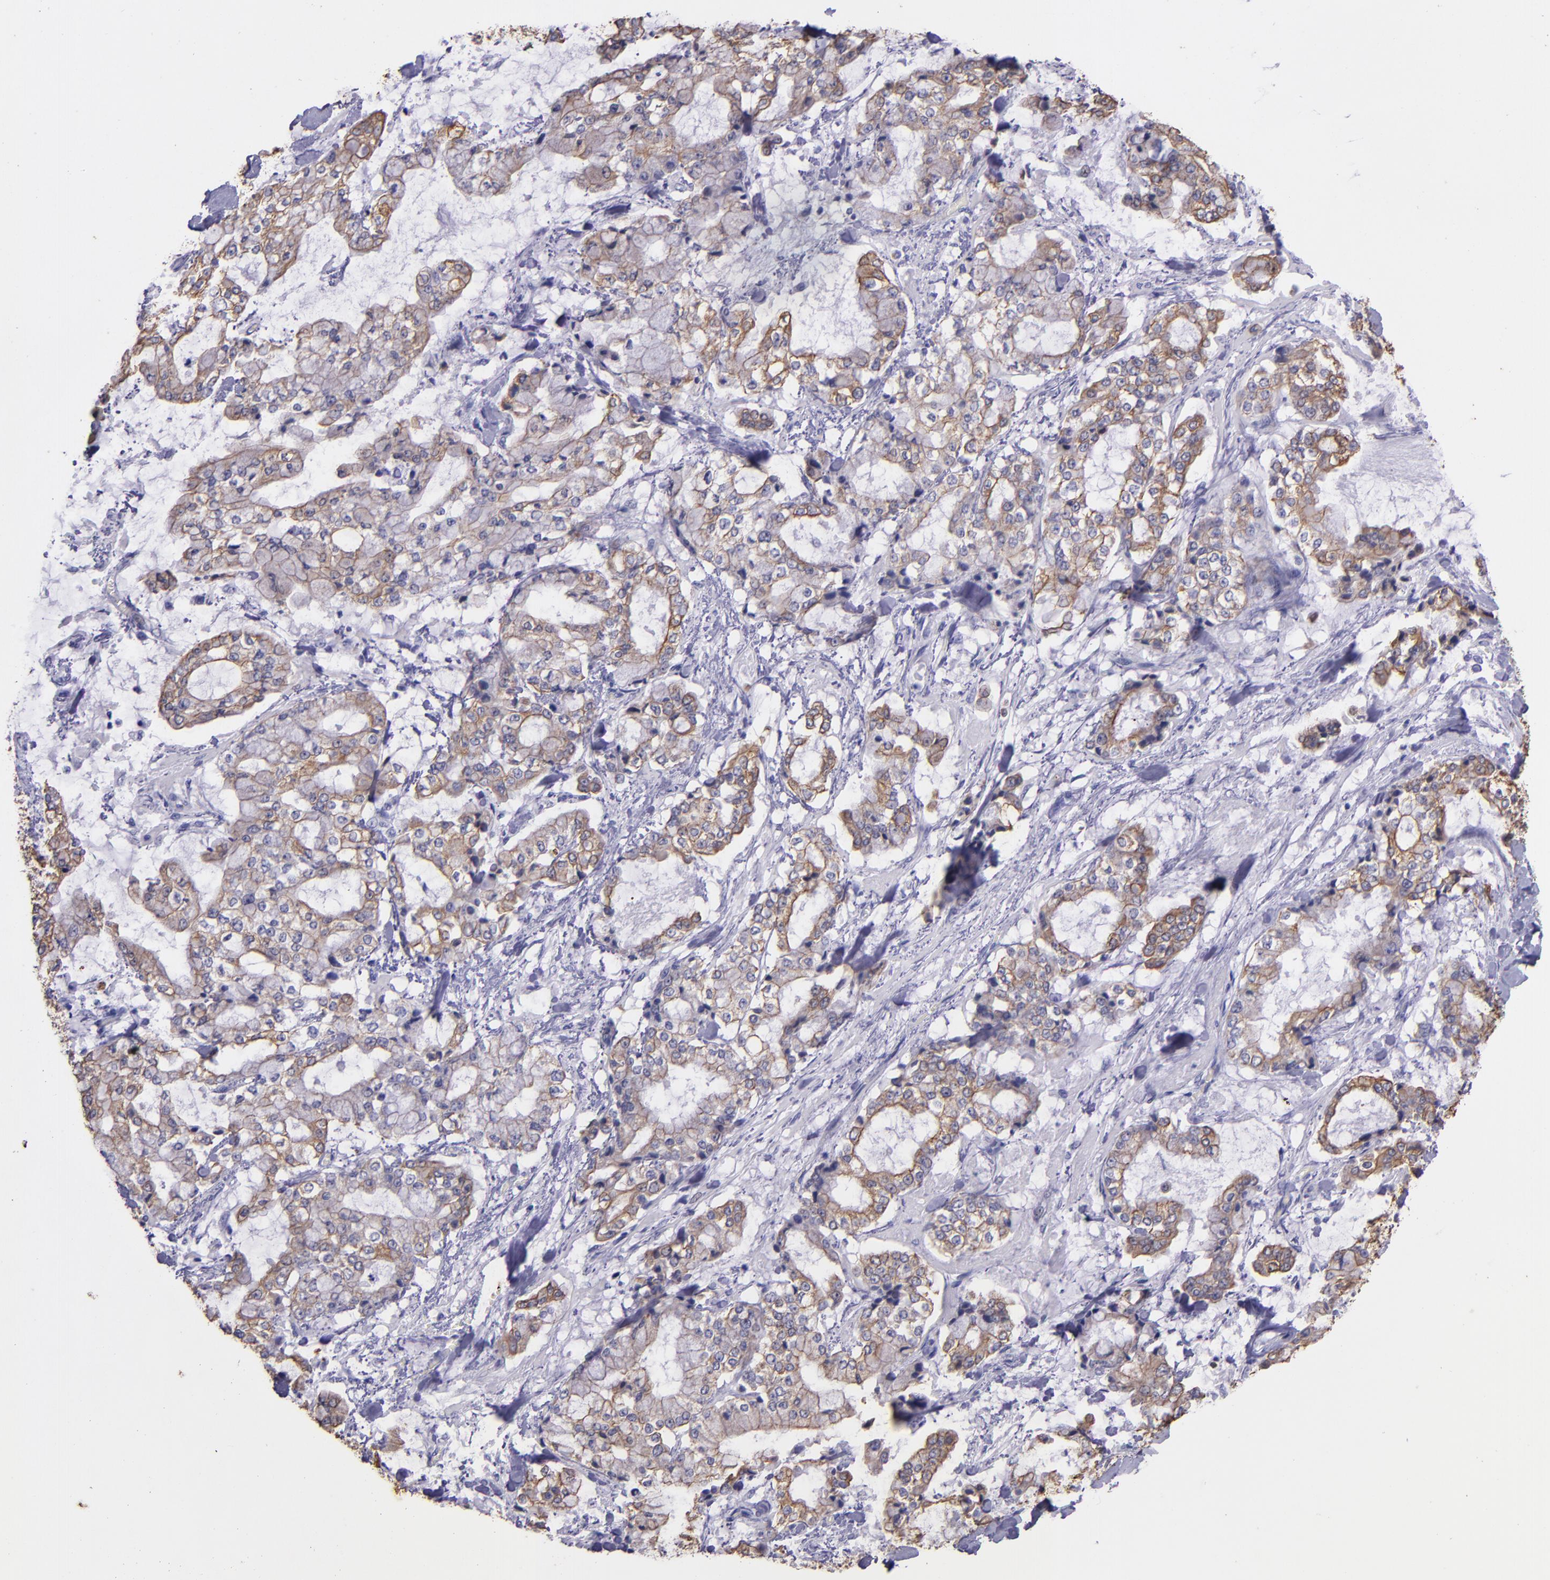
{"staining": {"intensity": "moderate", "quantity": ">75%", "location": "cytoplasmic/membranous"}, "tissue": "stomach cancer", "cell_type": "Tumor cells", "image_type": "cancer", "snomed": [{"axis": "morphology", "description": "Normal tissue, NOS"}, {"axis": "morphology", "description": "Adenocarcinoma, NOS"}, {"axis": "topography", "description": "Stomach, upper"}, {"axis": "topography", "description": "Stomach"}], "caption": "IHC staining of adenocarcinoma (stomach), which demonstrates medium levels of moderate cytoplasmic/membranous positivity in approximately >75% of tumor cells indicating moderate cytoplasmic/membranous protein expression. The staining was performed using DAB (brown) for protein detection and nuclei were counterstained in hematoxylin (blue).", "gene": "KRT4", "patient": {"sex": "male", "age": 76}}